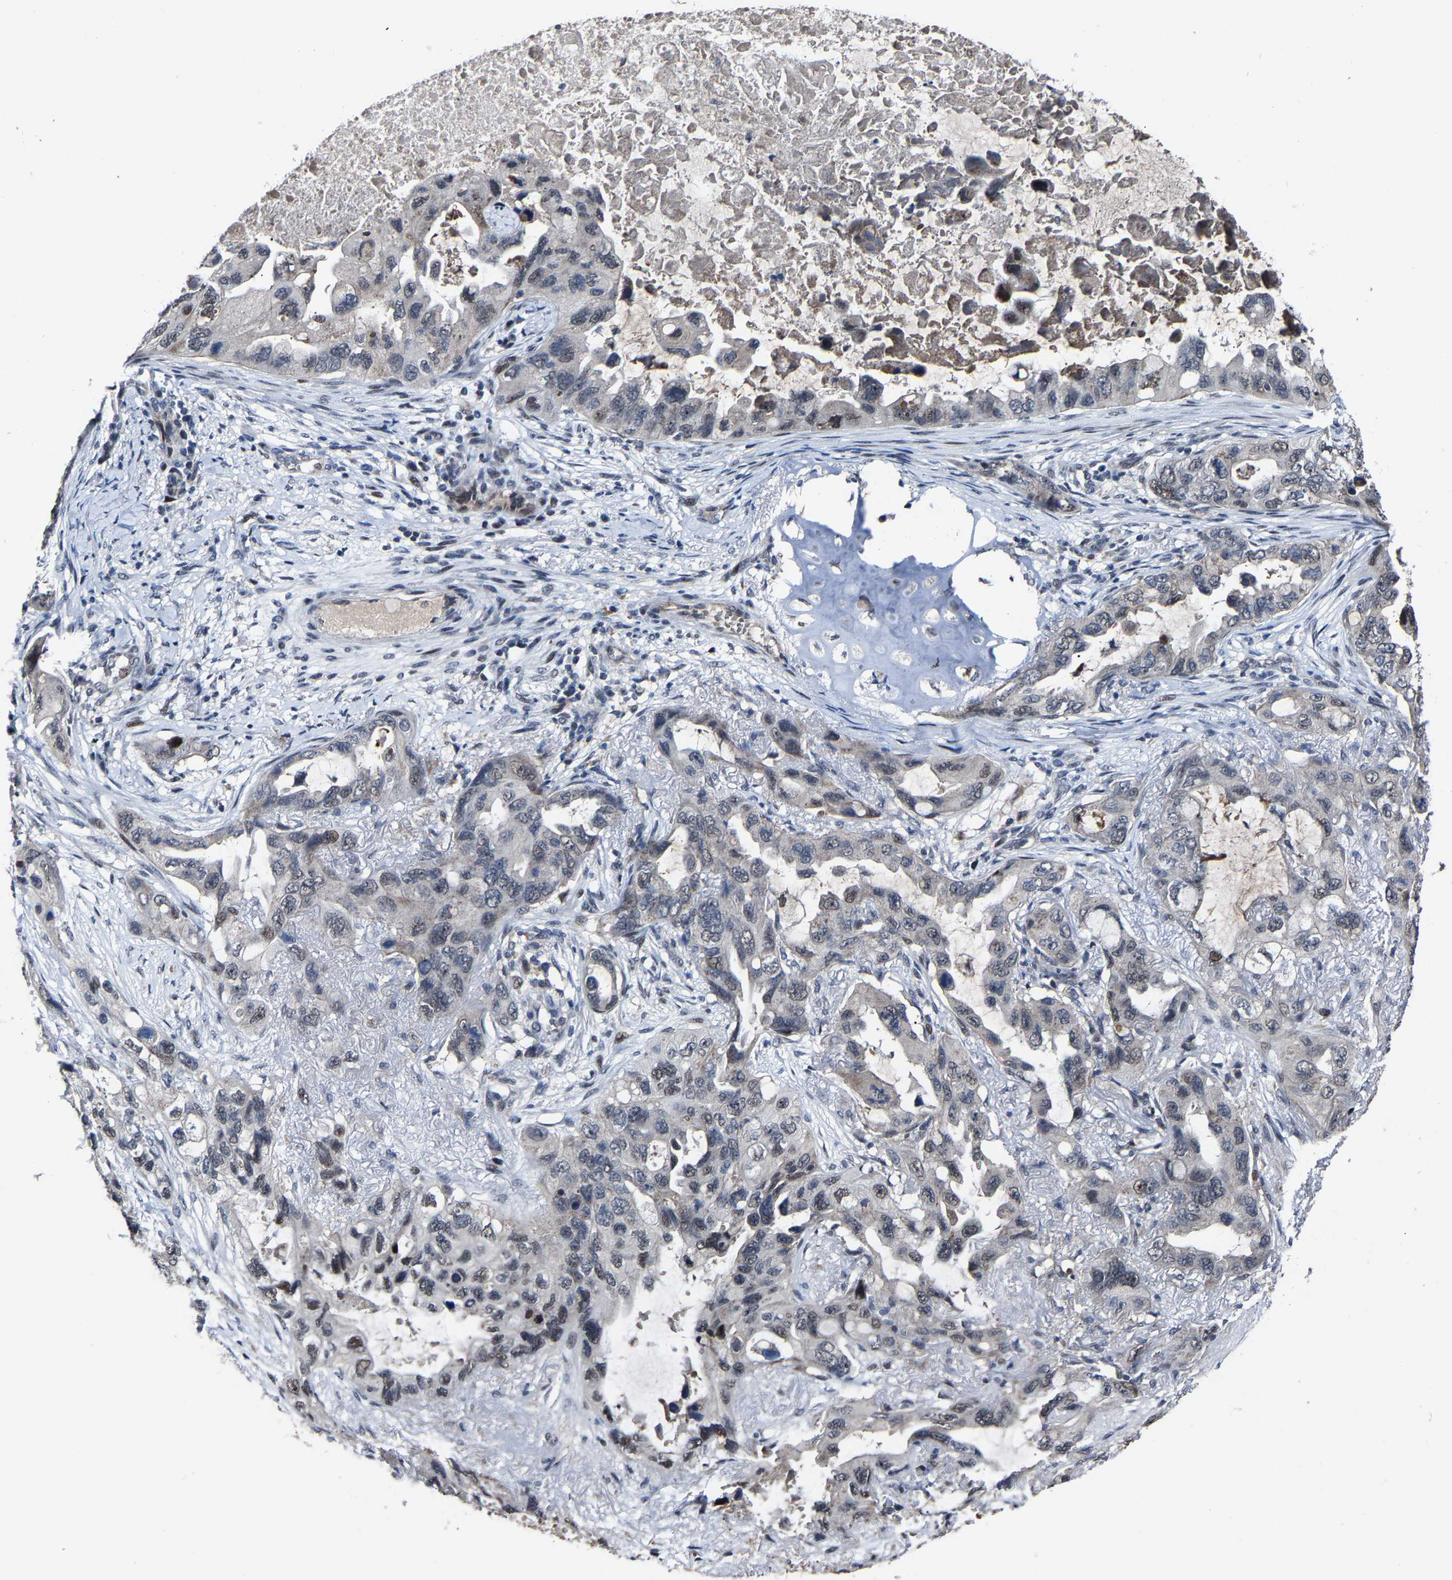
{"staining": {"intensity": "negative", "quantity": "none", "location": "none"}, "tissue": "lung cancer", "cell_type": "Tumor cells", "image_type": "cancer", "snomed": [{"axis": "morphology", "description": "Squamous cell carcinoma, NOS"}, {"axis": "topography", "description": "Lung"}], "caption": "IHC of human lung squamous cell carcinoma shows no expression in tumor cells. (DAB (3,3'-diaminobenzidine) IHC, high magnification).", "gene": "LSM8", "patient": {"sex": "female", "age": 73}}